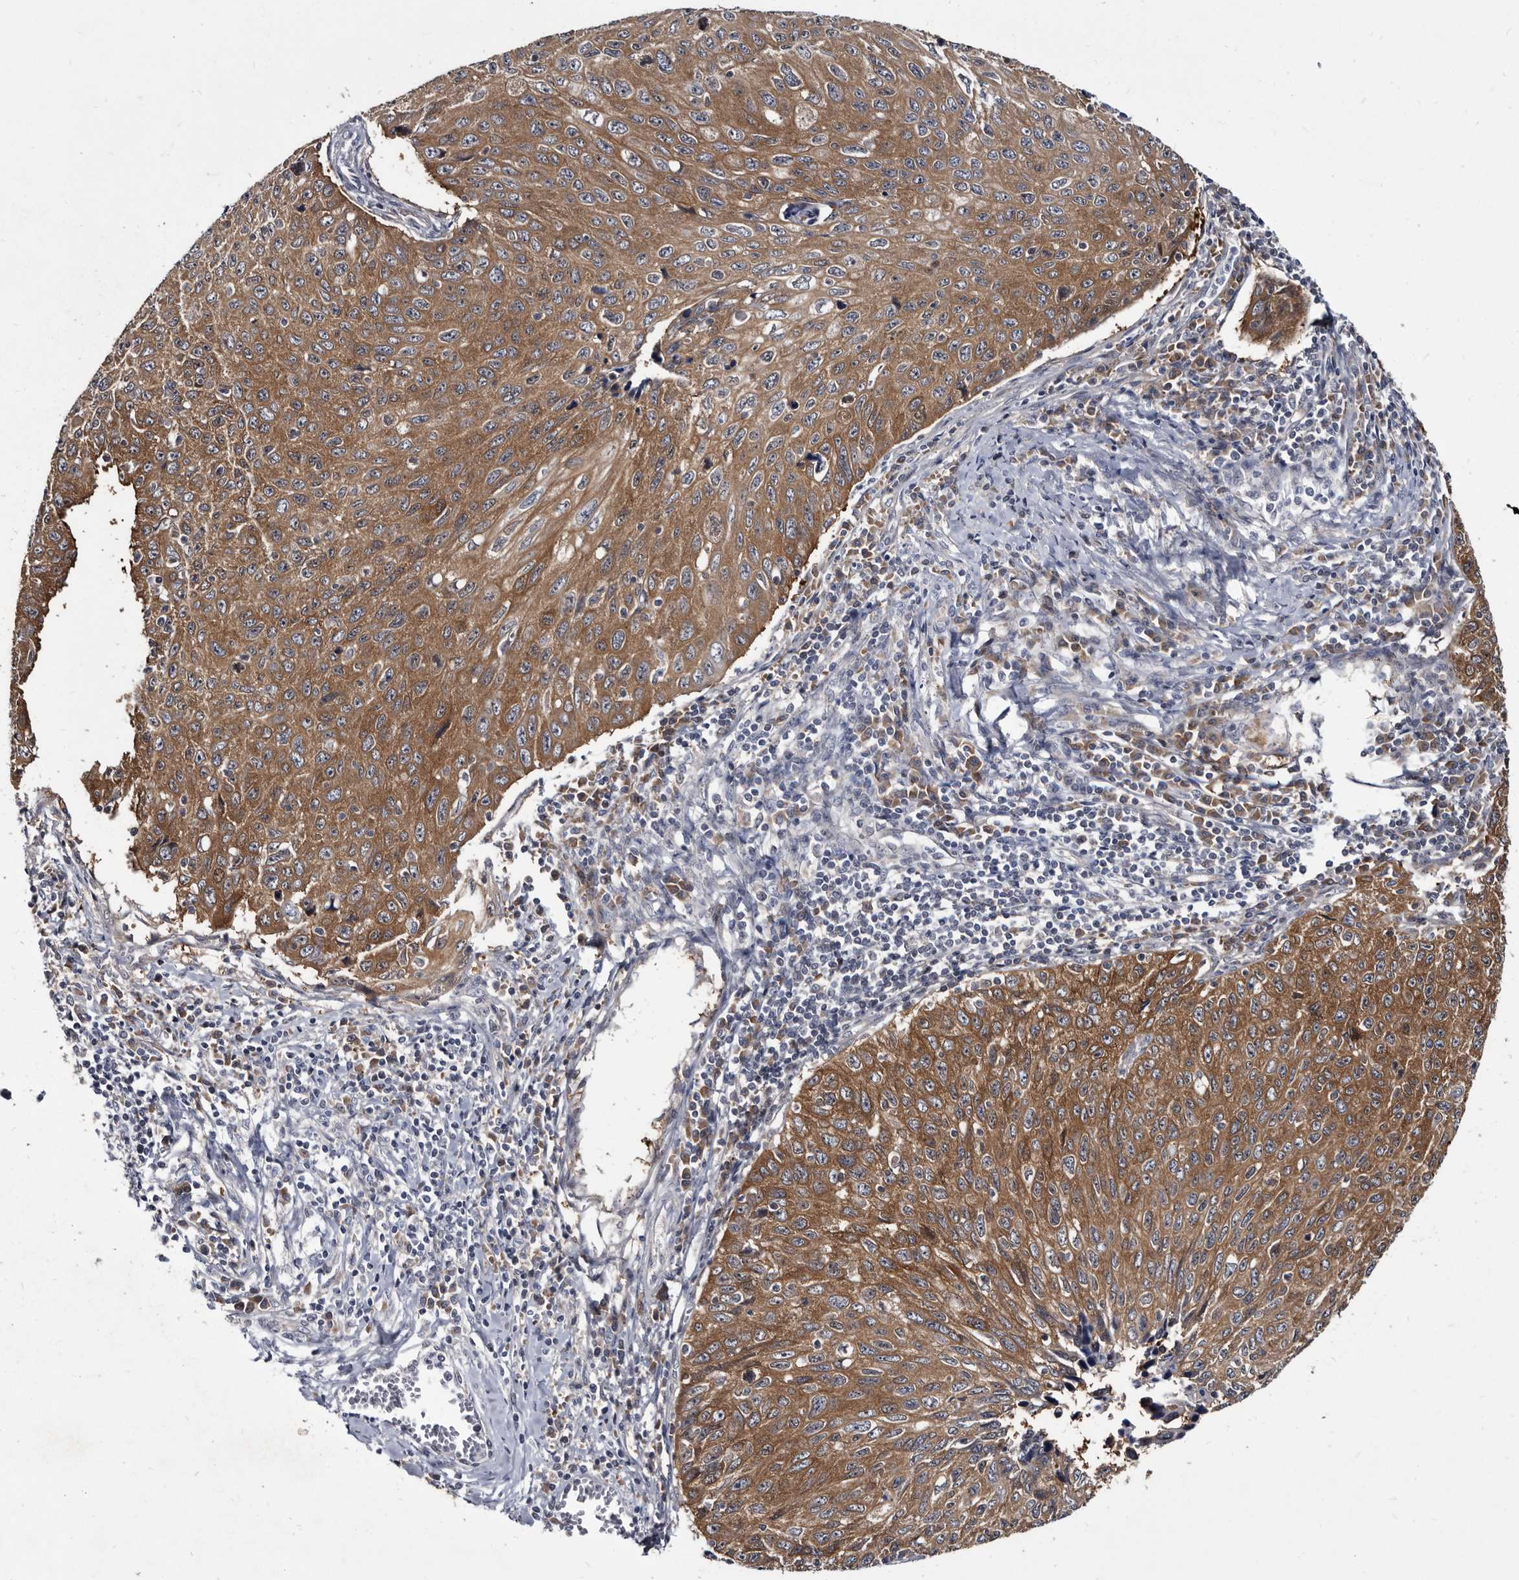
{"staining": {"intensity": "strong", "quantity": ">75%", "location": "cytoplasmic/membranous"}, "tissue": "cervical cancer", "cell_type": "Tumor cells", "image_type": "cancer", "snomed": [{"axis": "morphology", "description": "Squamous cell carcinoma, NOS"}, {"axis": "topography", "description": "Cervix"}], "caption": "Human cervical cancer stained with a protein marker reveals strong staining in tumor cells.", "gene": "ABCF2", "patient": {"sex": "female", "age": 53}}